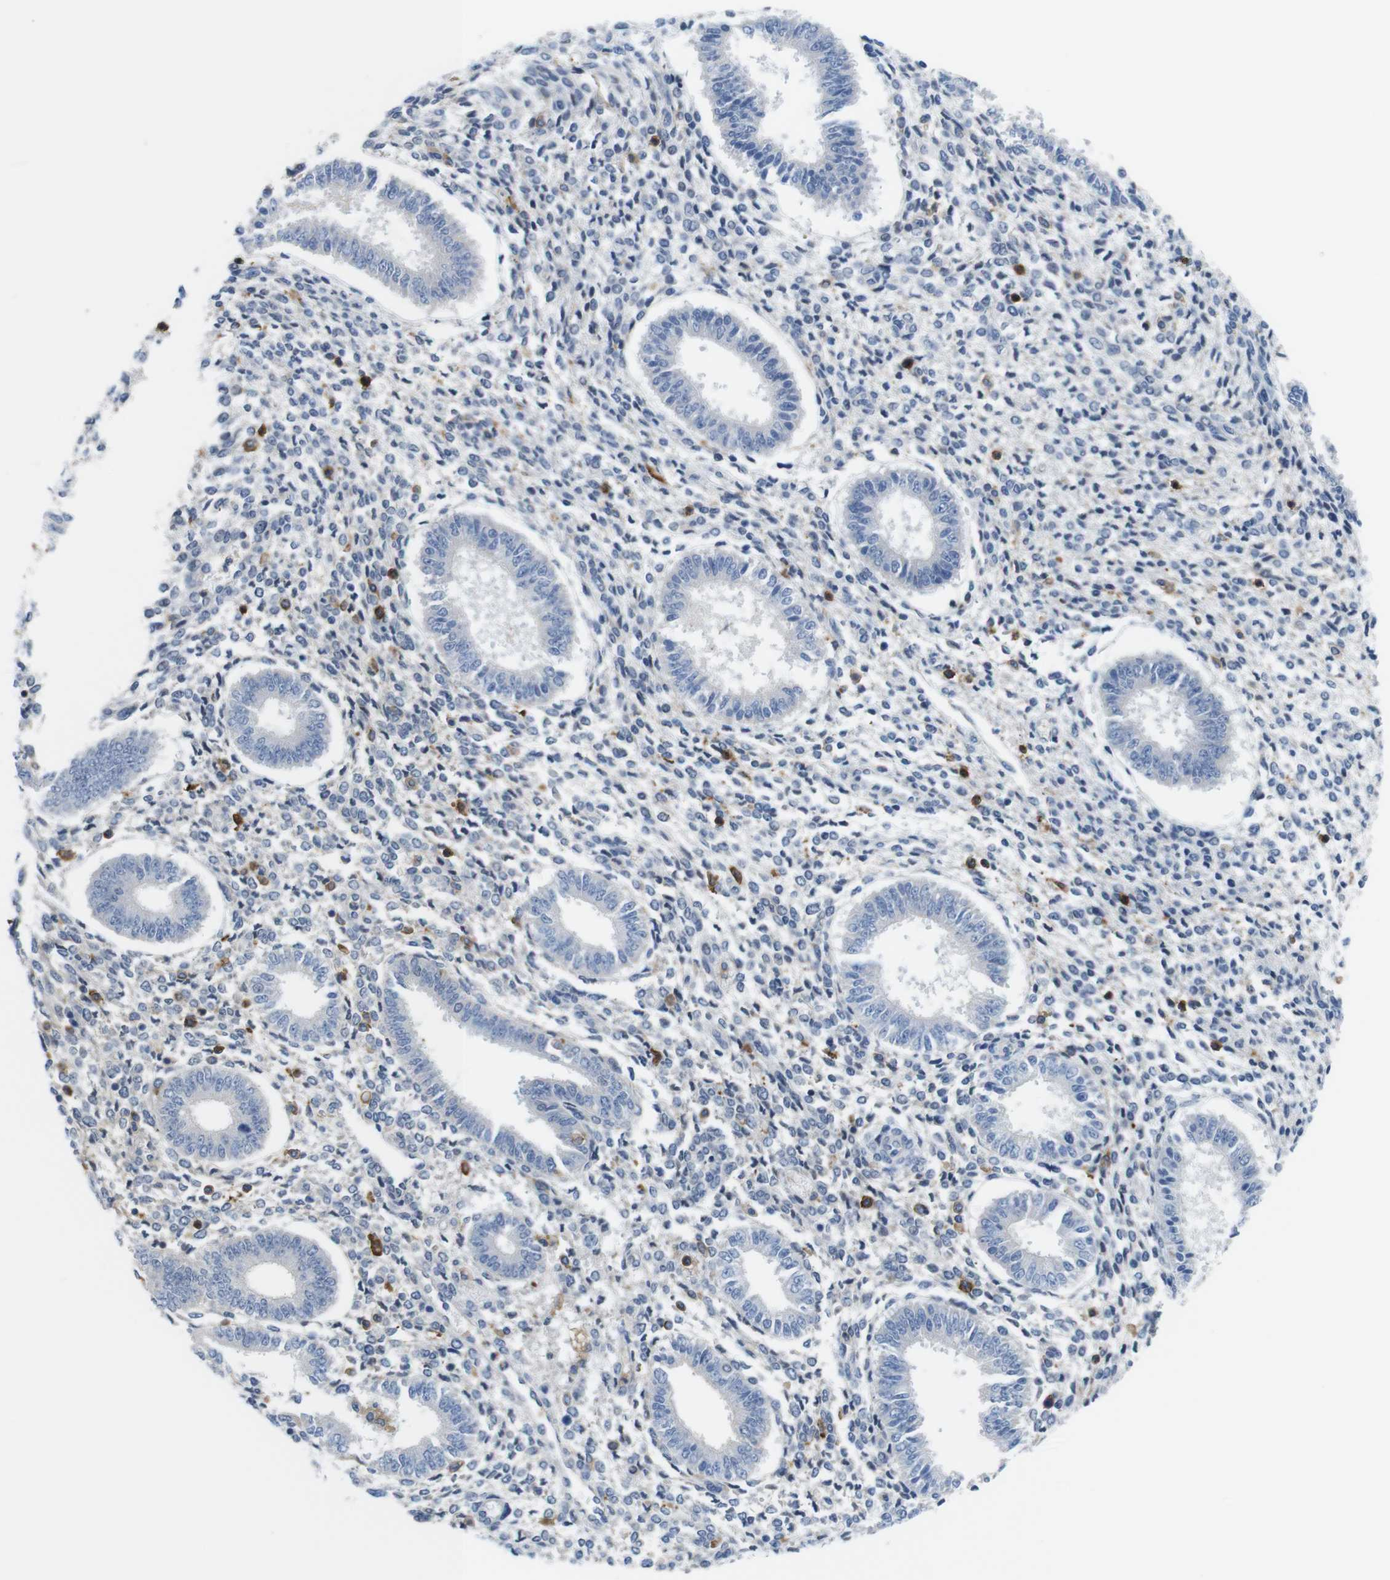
{"staining": {"intensity": "moderate", "quantity": "<25%", "location": "cytoplasmic/membranous"}, "tissue": "endometrium", "cell_type": "Cells in endometrial stroma", "image_type": "normal", "snomed": [{"axis": "morphology", "description": "Normal tissue, NOS"}, {"axis": "topography", "description": "Endometrium"}], "caption": "A low amount of moderate cytoplasmic/membranous positivity is appreciated in approximately <25% of cells in endometrial stroma in unremarkable endometrium. (Stains: DAB in brown, nuclei in blue, Microscopy: brightfield microscopy at high magnification).", "gene": "CD300C", "patient": {"sex": "female", "age": 35}}